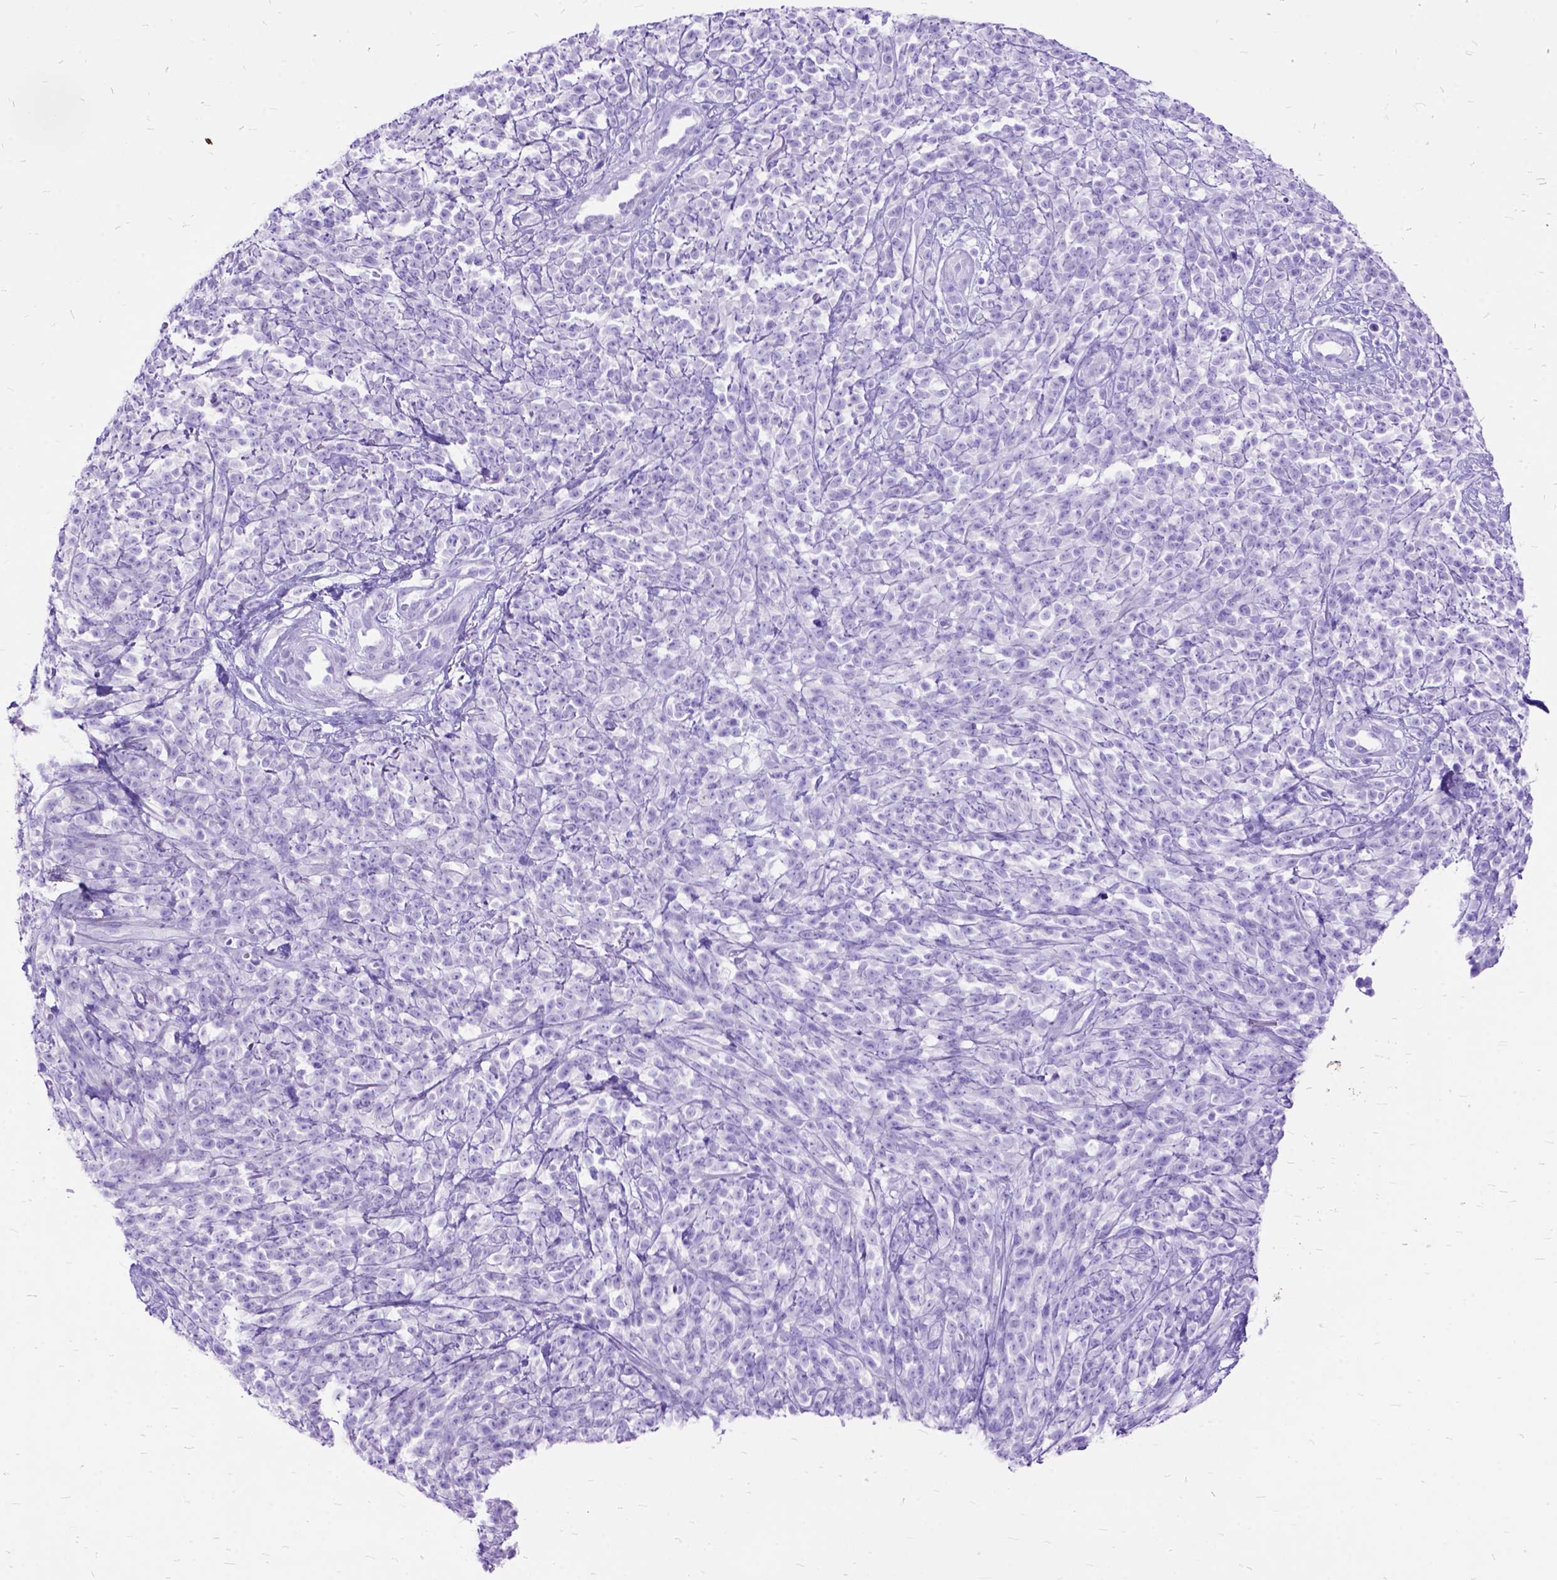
{"staining": {"intensity": "negative", "quantity": "none", "location": "none"}, "tissue": "melanoma", "cell_type": "Tumor cells", "image_type": "cancer", "snomed": [{"axis": "morphology", "description": "Malignant melanoma, NOS"}, {"axis": "topography", "description": "Skin"}, {"axis": "topography", "description": "Skin of trunk"}], "caption": "The micrograph displays no staining of tumor cells in malignant melanoma.", "gene": "DNAH2", "patient": {"sex": "male", "age": 74}}